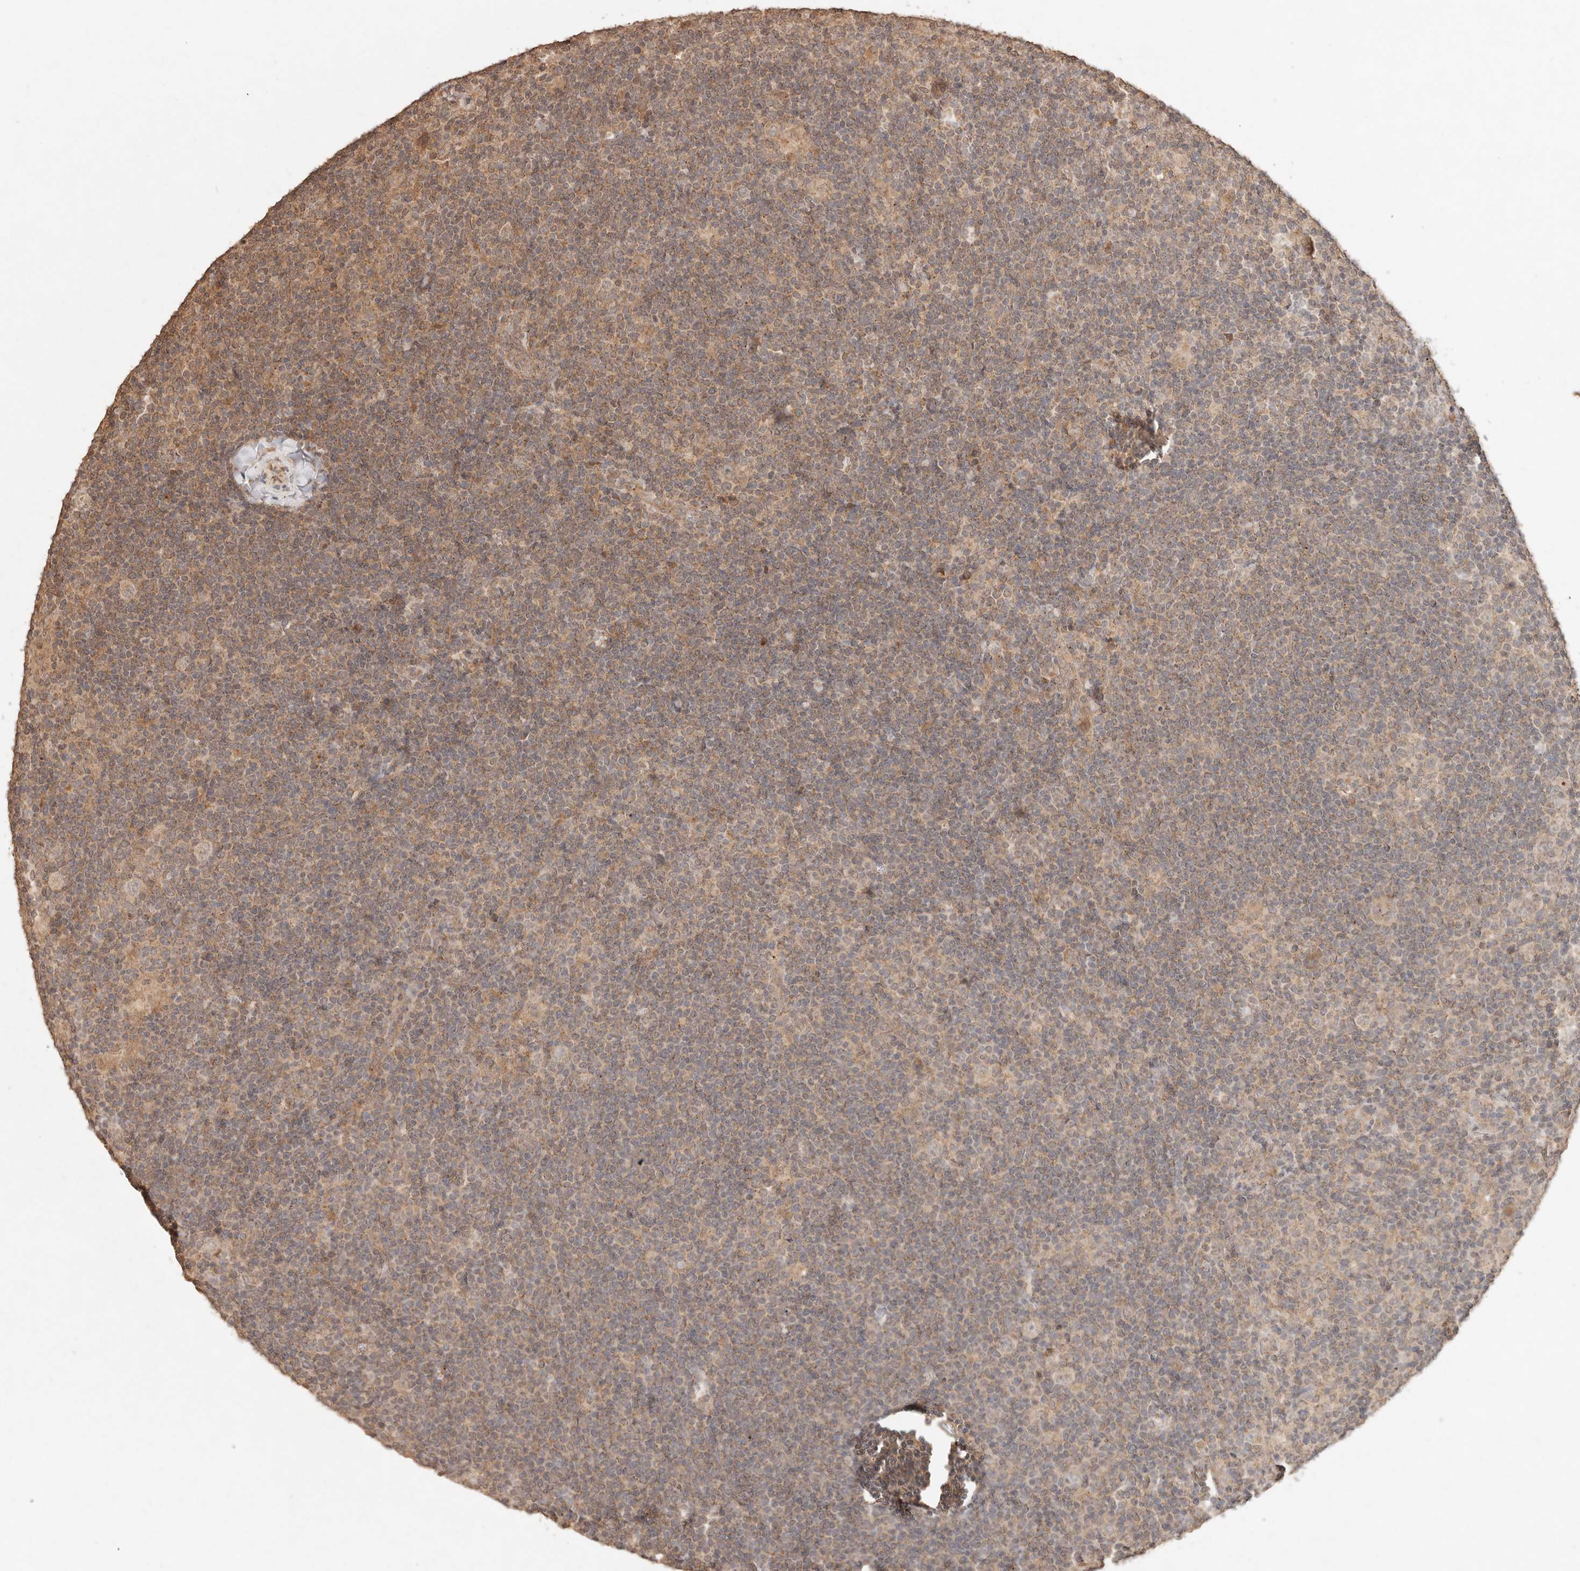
{"staining": {"intensity": "weak", "quantity": ">75%", "location": "cytoplasmic/membranous"}, "tissue": "lymphoma", "cell_type": "Tumor cells", "image_type": "cancer", "snomed": [{"axis": "morphology", "description": "Hodgkin's disease, NOS"}, {"axis": "topography", "description": "Lymph node"}], "caption": "This image demonstrates Hodgkin's disease stained with IHC to label a protein in brown. The cytoplasmic/membranous of tumor cells show weak positivity for the protein. Nuclei are counter-stained blue.", "gene": "LMO4", "patient": {"sex": "female", "age": 57}}